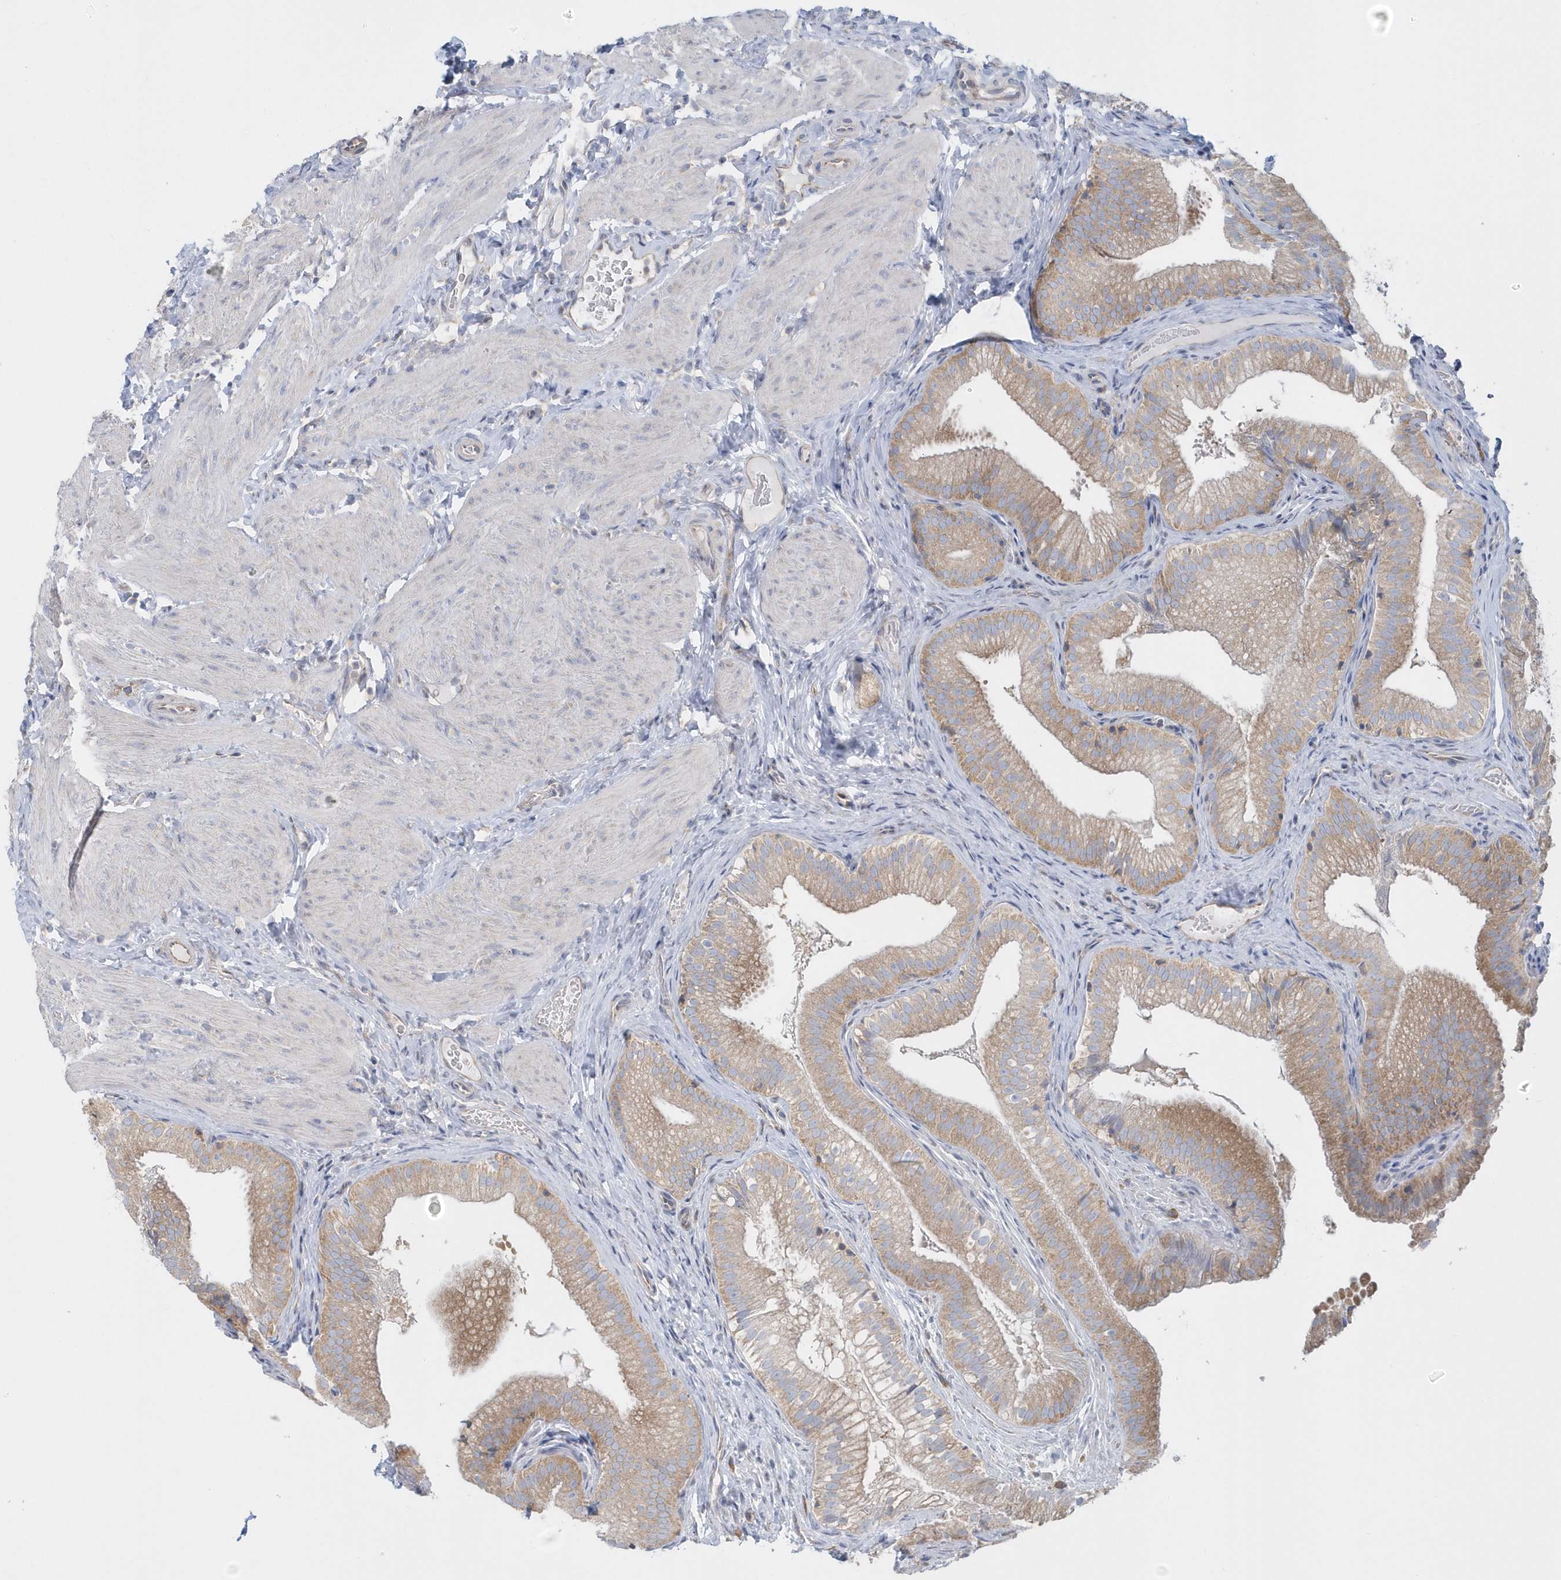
{"staining": {"intensity": "moderate", "quantity": ">75%", "location": "cytoplasmic/membranous"}, "tissue": "gallbladder", "cell_type": "Glandular cells", "image_type": "normal", "snomed": [{"axis": "morphology", "description": "Normal tissue, NOS"}, {"axis": "topography", "description": "Gallbladder"}], "caption": "Protein expression by IHC demonstrates moderate cytoplasmic/membranous positivity in about >75% of glandular cells in unremarkable gallbladder.", "gene": "EIF3C", "patient": {"sex": "female", "age": 30}}